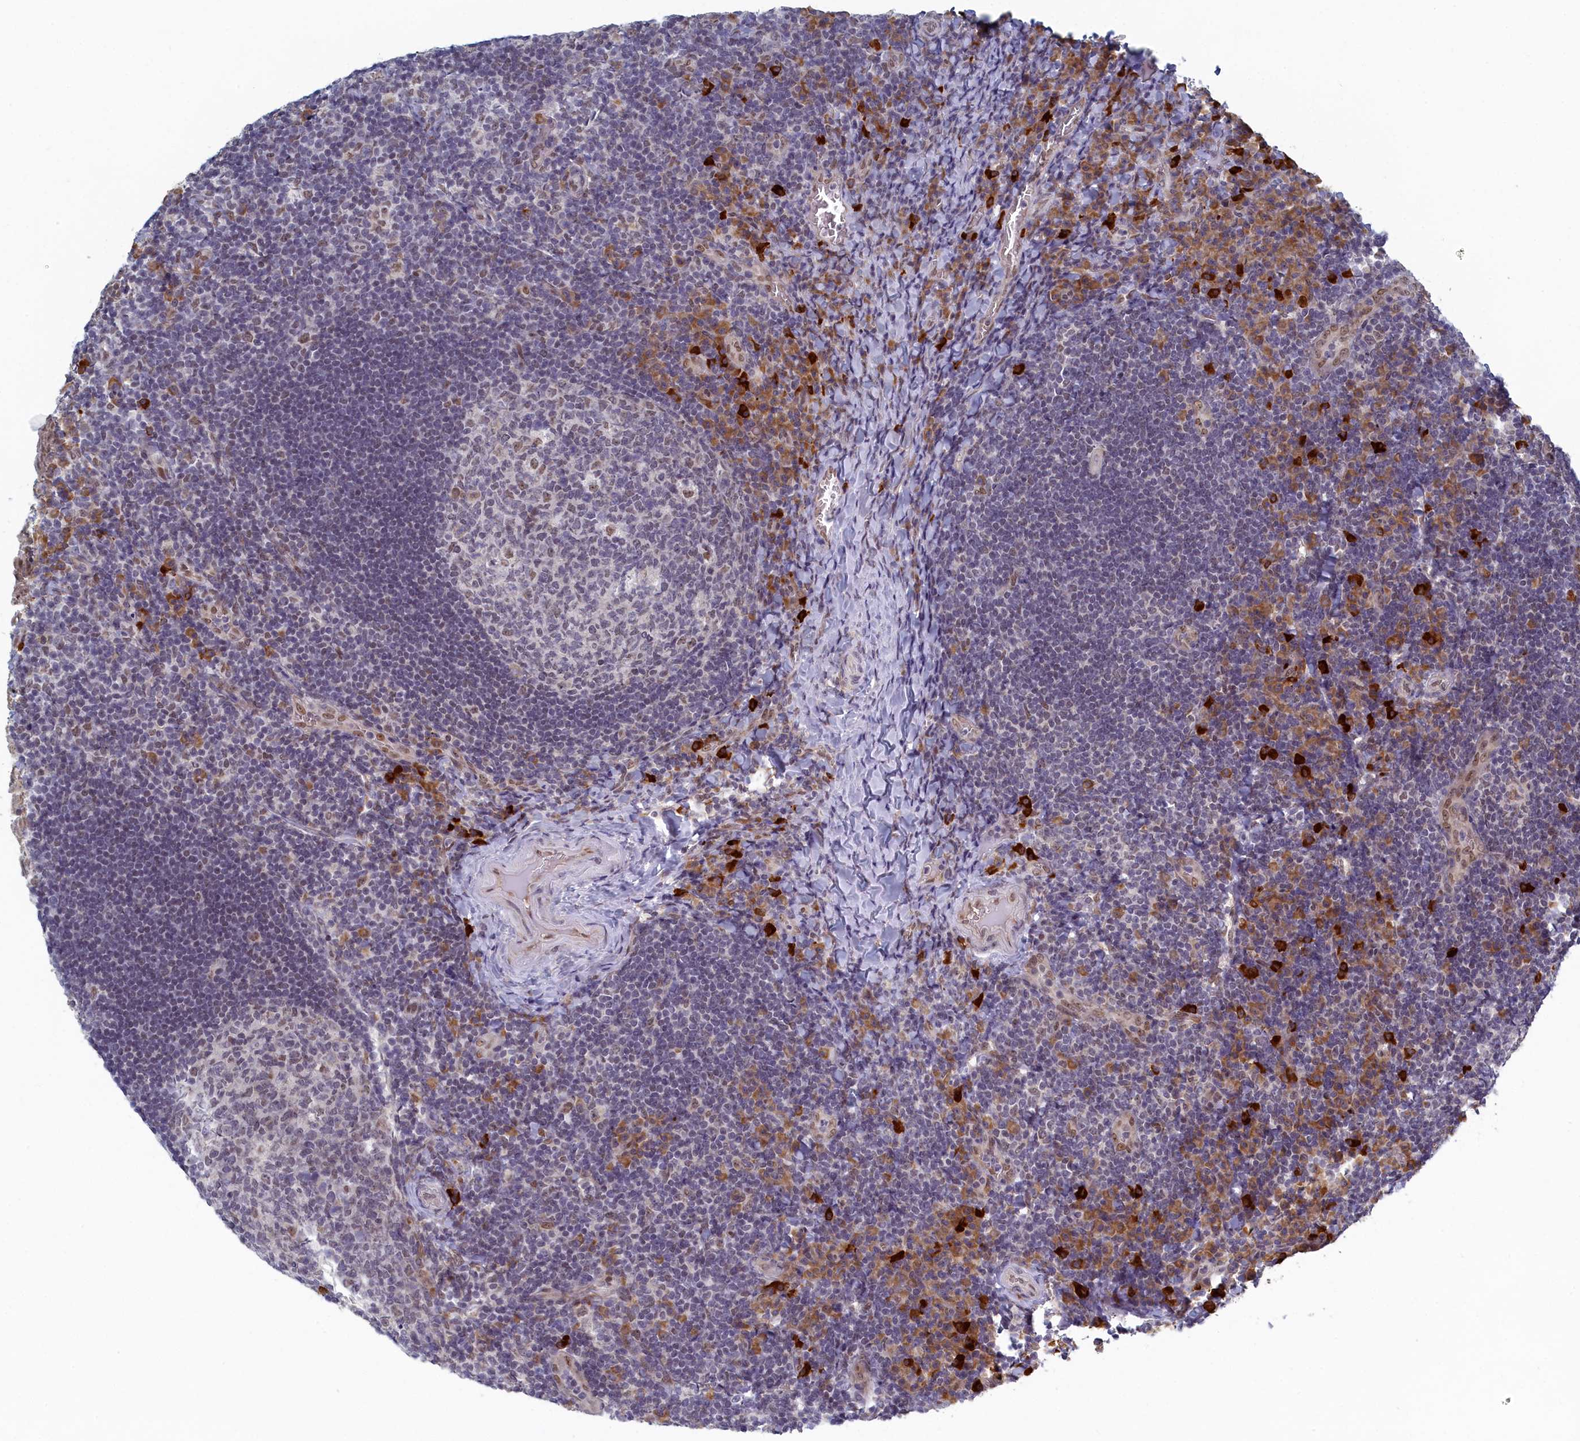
{"staining": {"intensity": "moderate", "quantity": "<25%", "location": "cytoplasmic/membranous,nuclear"}, "tissue": "tonsil", "cell_type": "Germinal center cells", "image_type": "normal", "snomed": [{"axis": "morphology", "description": "Normal tissue, NOS"}, {"axis": "topography", "description": "Tonsil"}], "caption": "Approximately <25% of germinal center cells in normal human tonsil exhibit moderate cytoplasmic/membranous,nuclear protein expression as visualized by brown immunohistochemical staining.", "gene": "DNAJC17", "patient": {"sex": "male", "age": 17}}